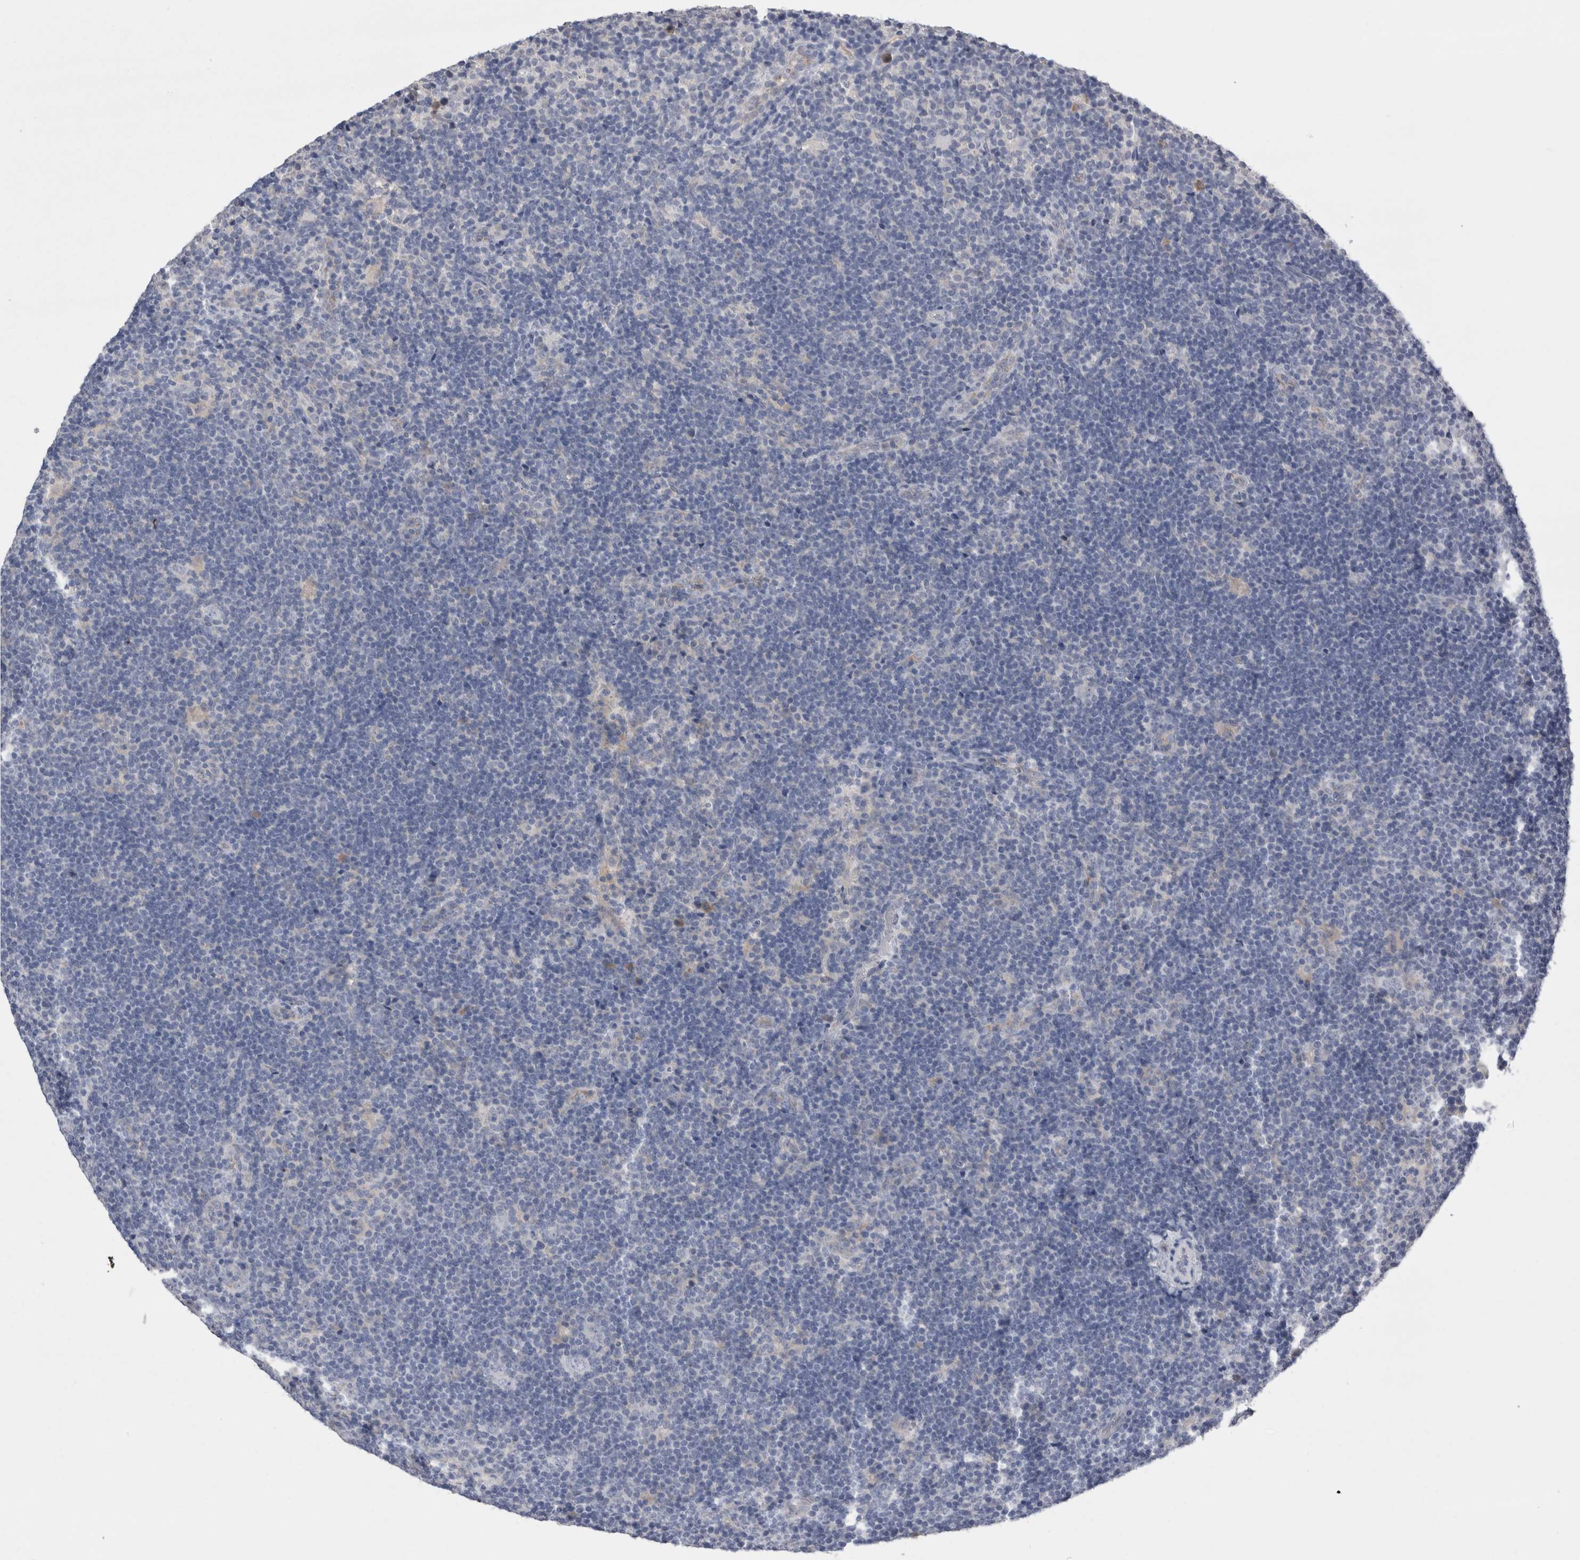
{"staining": {"intensity": "negative", "quantity": "none", "location": "none"}, "tissue": "lymphoma", "cell_type": "Tumor cells", "image_type": "cancer", "snomed": [{"axis": "morphology", "description": "Hodgkin's disease, NOS"}, {"axis": "topography", "description": "Lymph node"}], "caption": "Hodgkin's disease stained for a protein using immunohistochemistry demonstrates no expression tumor cells.", "gene": "REG1A", "patient": {"sex": "female", "age": 57}}